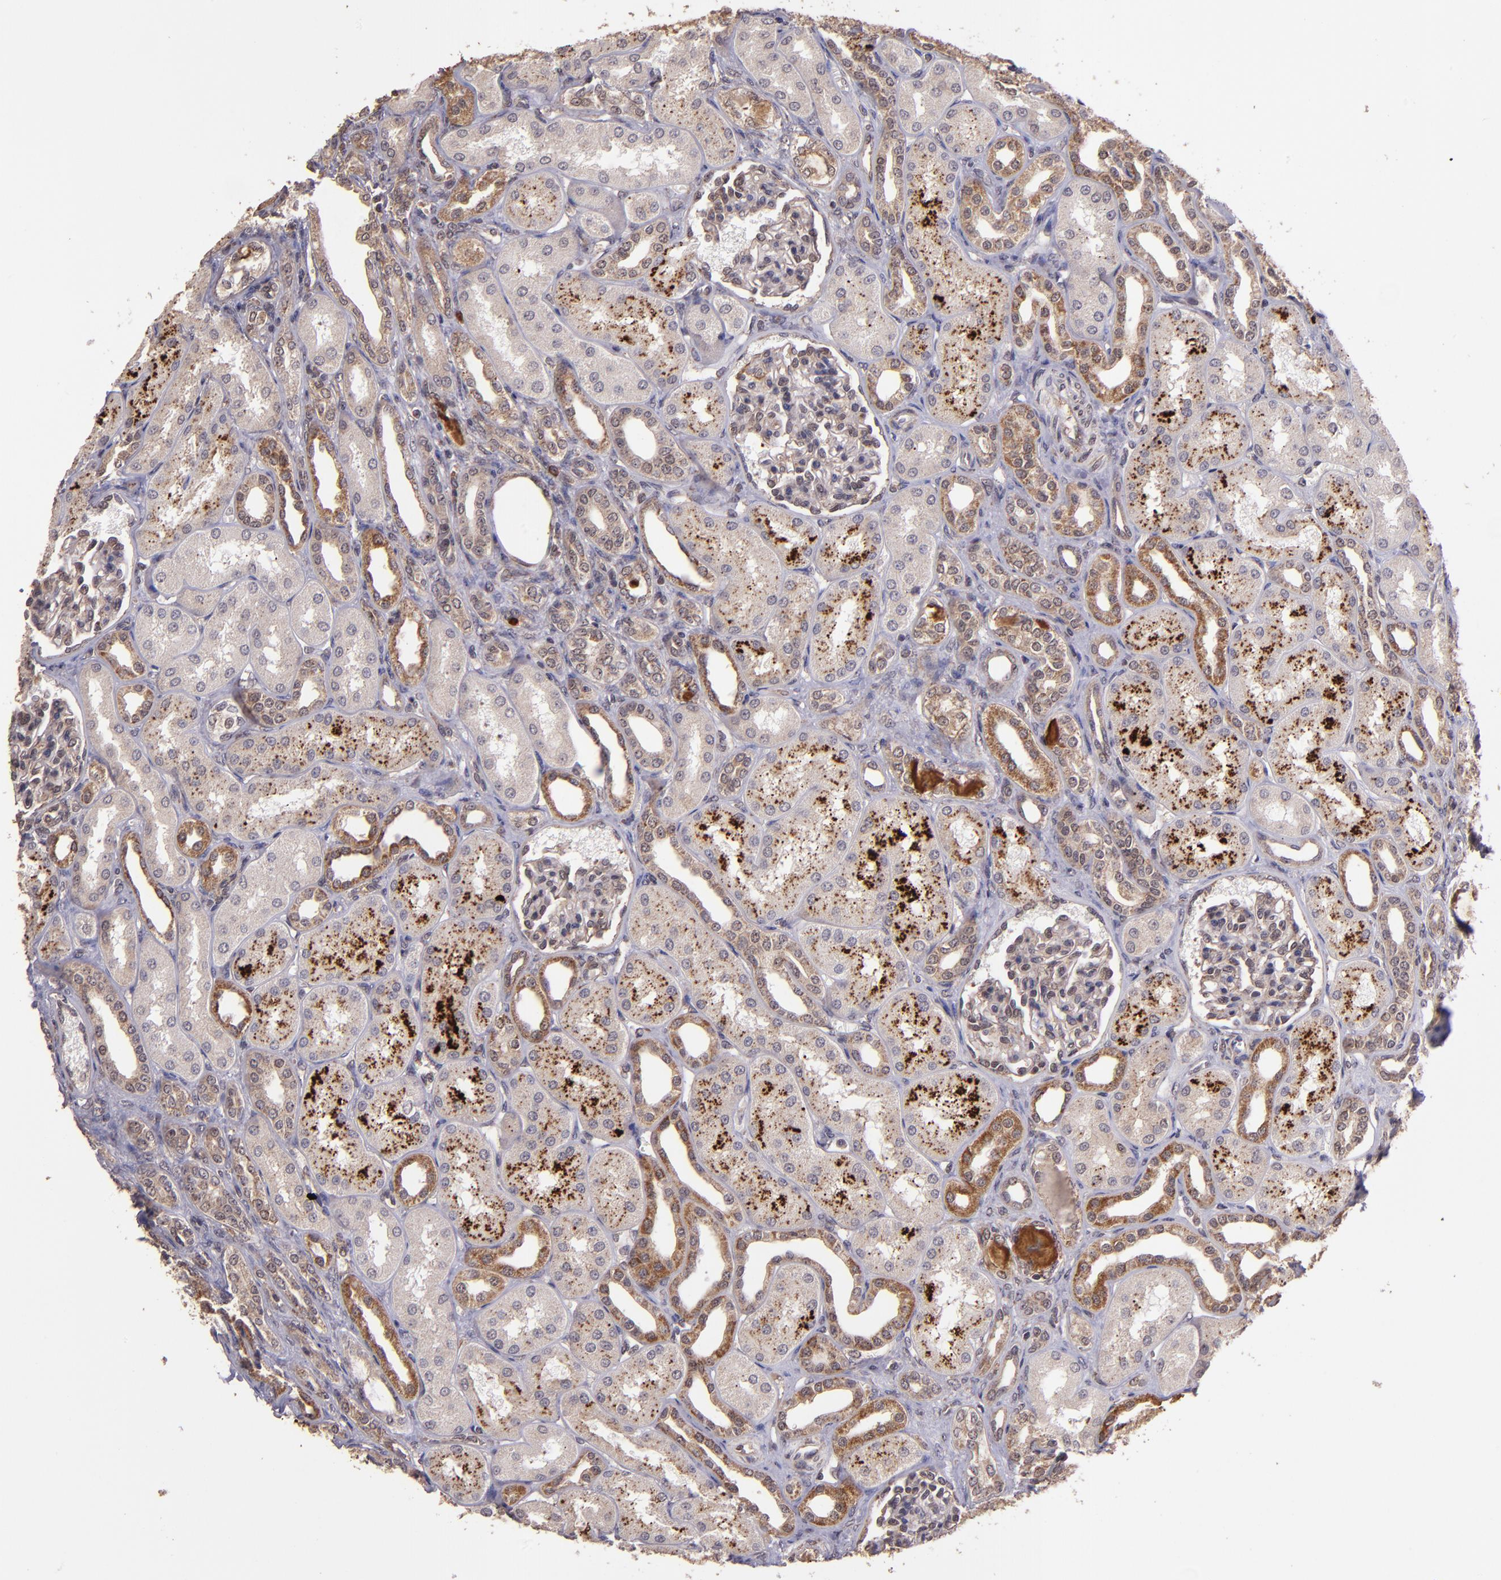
{"staining": {"intensity": "weak", "quantity": ">75%", "location": "cytoplasmic/membranous"}, "tissue": "kidney", "cell_type": "Cells in glomeruli", "image_type": "normal", "snomed": [{"axis": "morphology", "description": "Normal tissue, NOS"}, {"axis": "topography", "description": "Kidney"}], "caption": "Immunohistochemical staining of unremarkable human kidney reveals >75% levels of weak cytoplasmic/membranous protein positivity in about >75% of cells in glomeruli.", "gene": "USP51", "patient": {"sex": "male", "age": 7}}